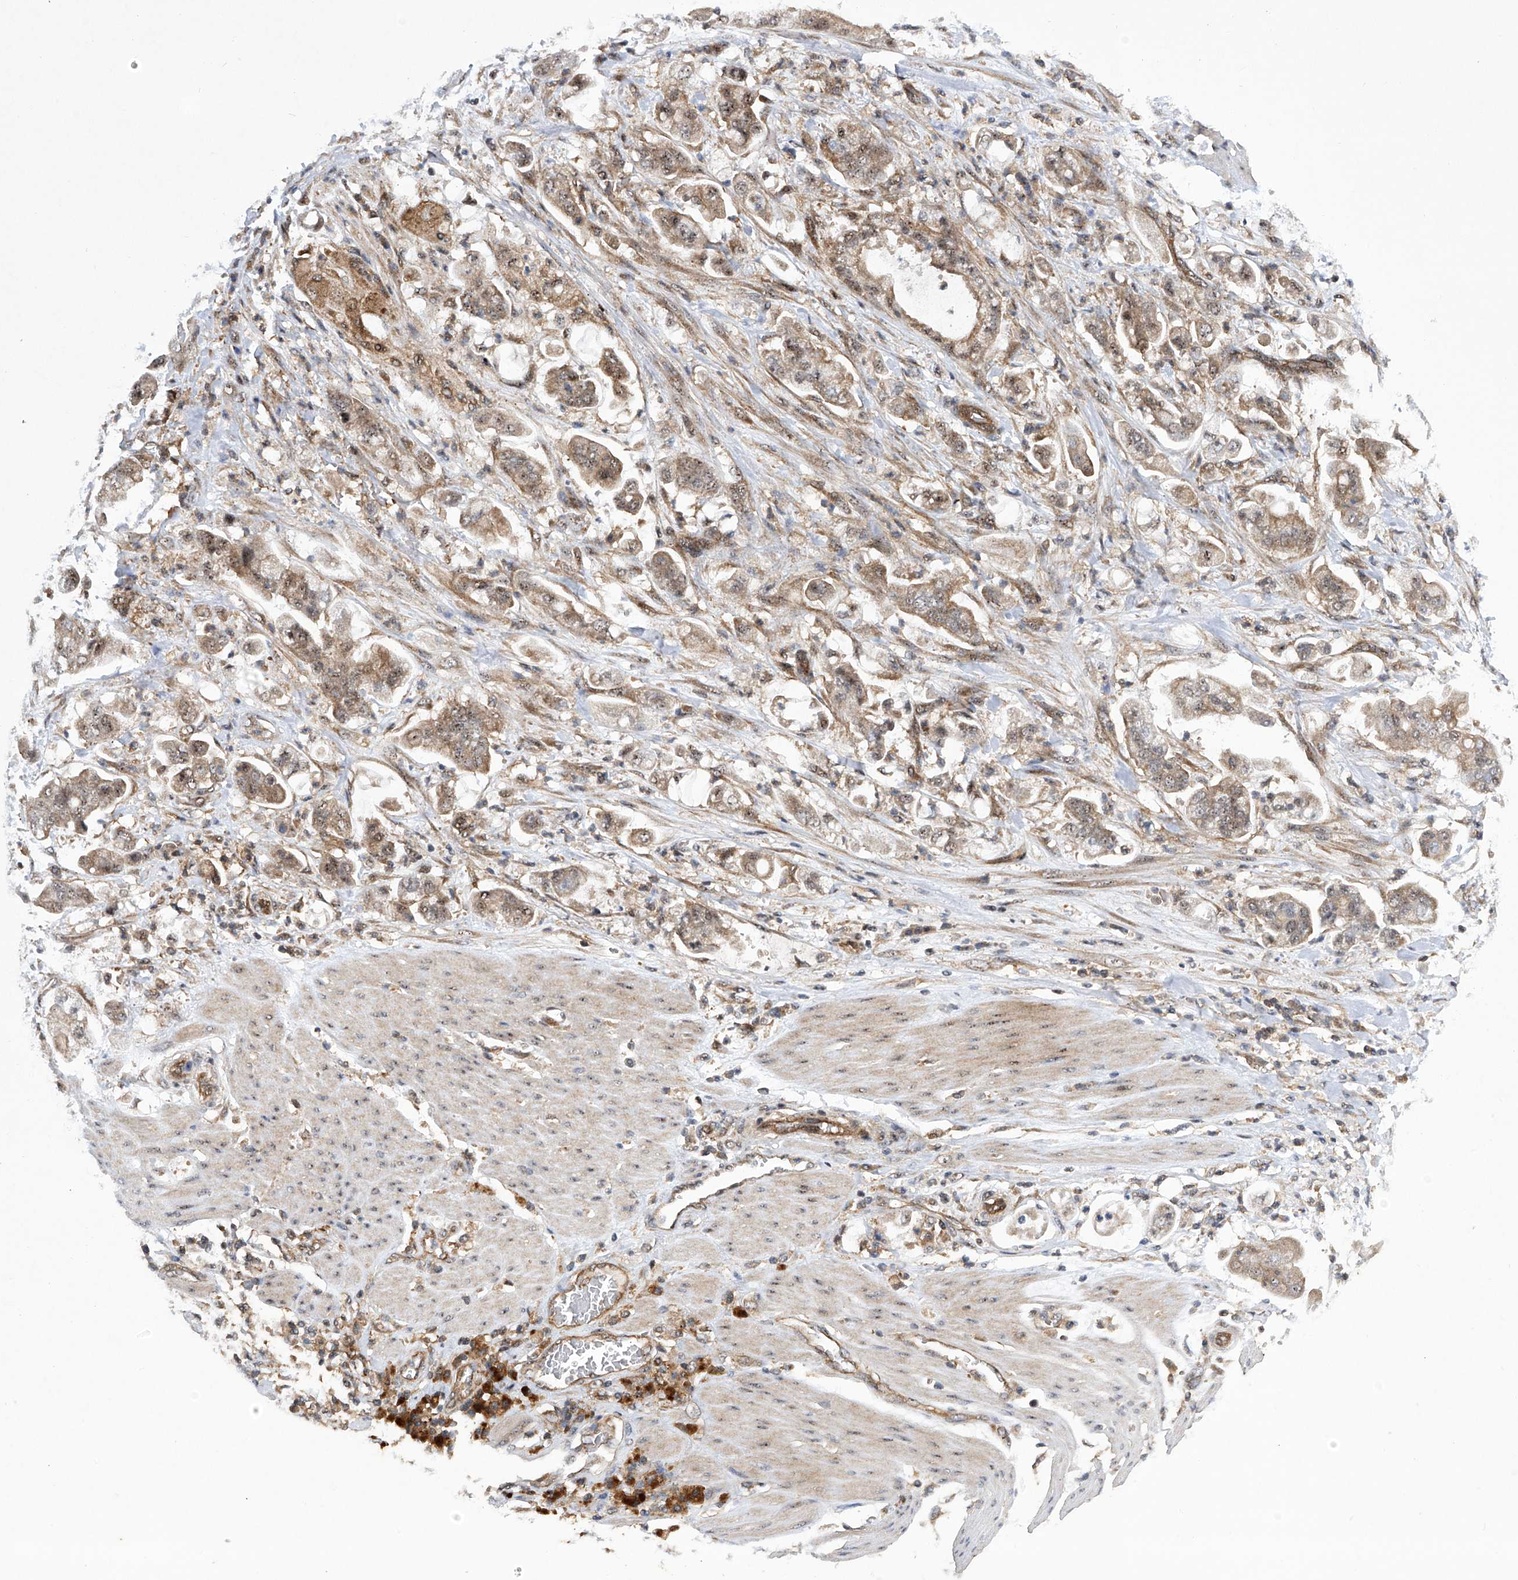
{"staining": {"intensity": "weak", "quantity": ">75%", "location": "cytoplasmic/membranous,nuclear"}, "tissue": "stomach cancer", "cell_type": "Tumor cells", "image_type": "cancer", "snomed": [{"axis": "morphology", "description": "Adenocarcinoma, NOS"}, {"axis": "topography", "description": "Stomach"}], "caption": "The photomicrograph exhibits immunohistochemical staining of stomach cancer. There is weak cytoplasmic/membranous and nuclear staining is appreciated in about >75% of tumor cells.", "gene": "CISH", "patient": {"sex": "male", "age": 62}}